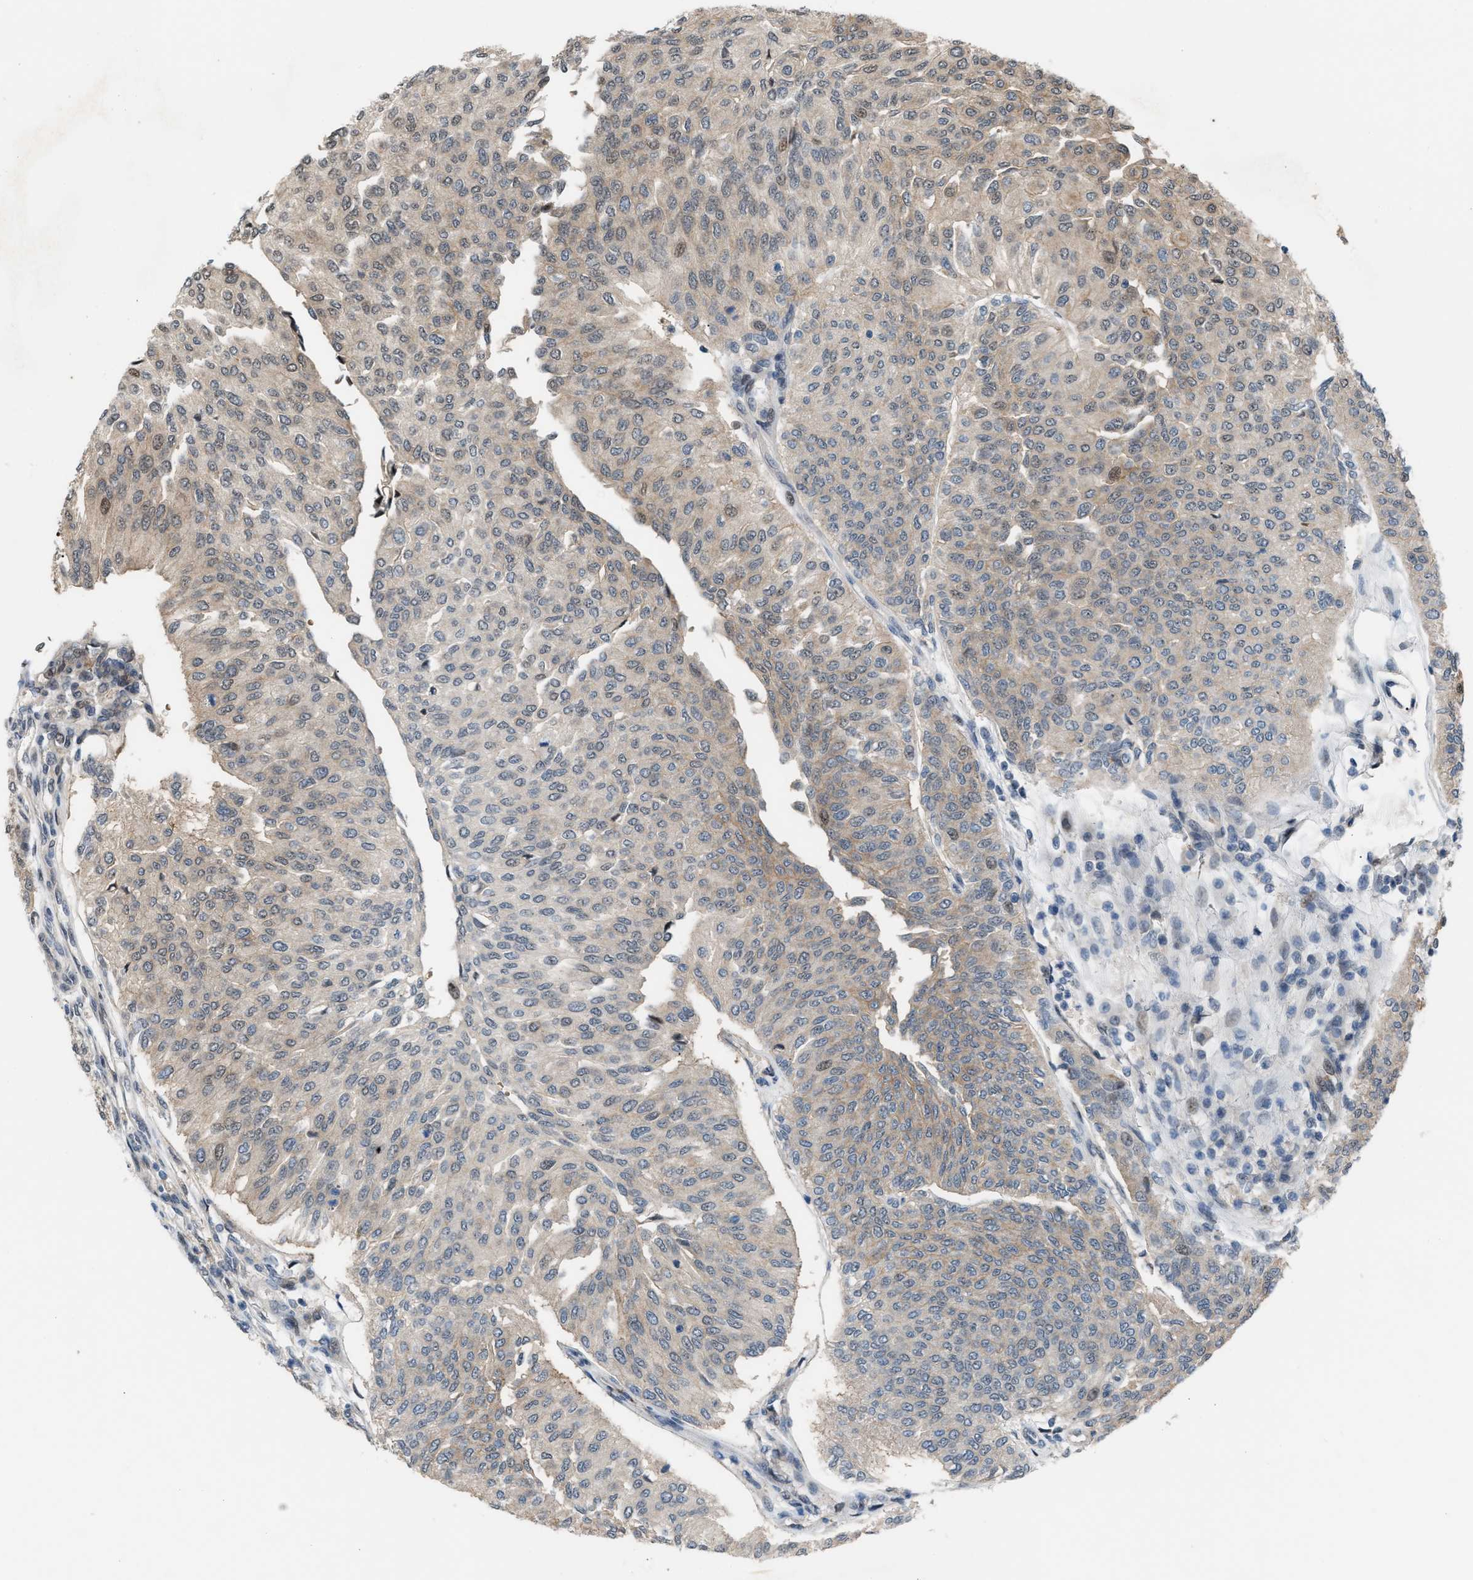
{"staining": {"intensity": "weak", "quantity": ">75%", "location": "cytoplasmic/membranous,nuclear"}, "tissue": "urothelial cancer", "cell_type": "Tumor cells", "image_type": "cancer", "snomed": [{"axis": "morphology", "description": "Urothelial carcinoma, Low grade"}, {"axis": "topography", "description": "Urinary bladder"}], "caption": "Weak cytoplasmic/membranous and nuclear protein positivity is appreciated in about >75% of tumor cells in urothelial cancer. The protein is shown in brown color, while the nuclei are stained blue.", "gene": "RFFL", "patient": {"sex": "female", "age": 79}}